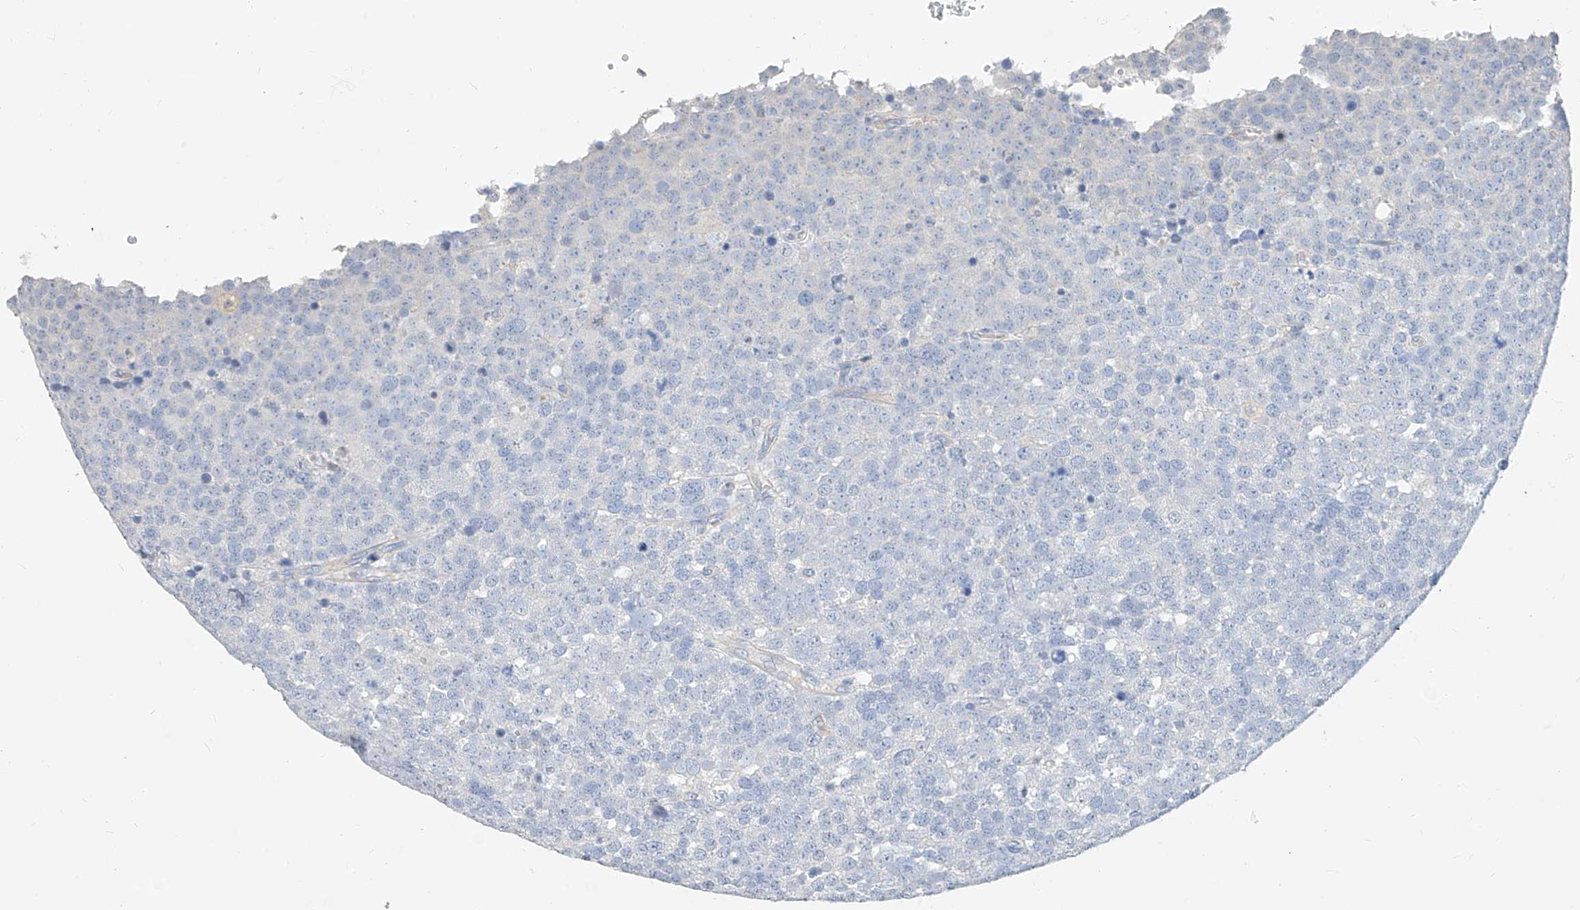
{"staining": {"intensity": "negative", "quantity": "none", "location": "none"}, "tissue": "testis cancer", "cell_type": "Tumor cells", "image_type": "cancer", "snomed": [{"axis": "morphology", "description": "Seminoma, NOS"}, {"axis": "topography", "description": "Testis"}], "caption": "Immunohistochemistry (IHC) histopathology image of testis seminoma stained for a protein (brown), which demonstrates no positivity in tumor cells.", "gene": "ZZEF1", "patient": {"sex": "male", "age": 71}}